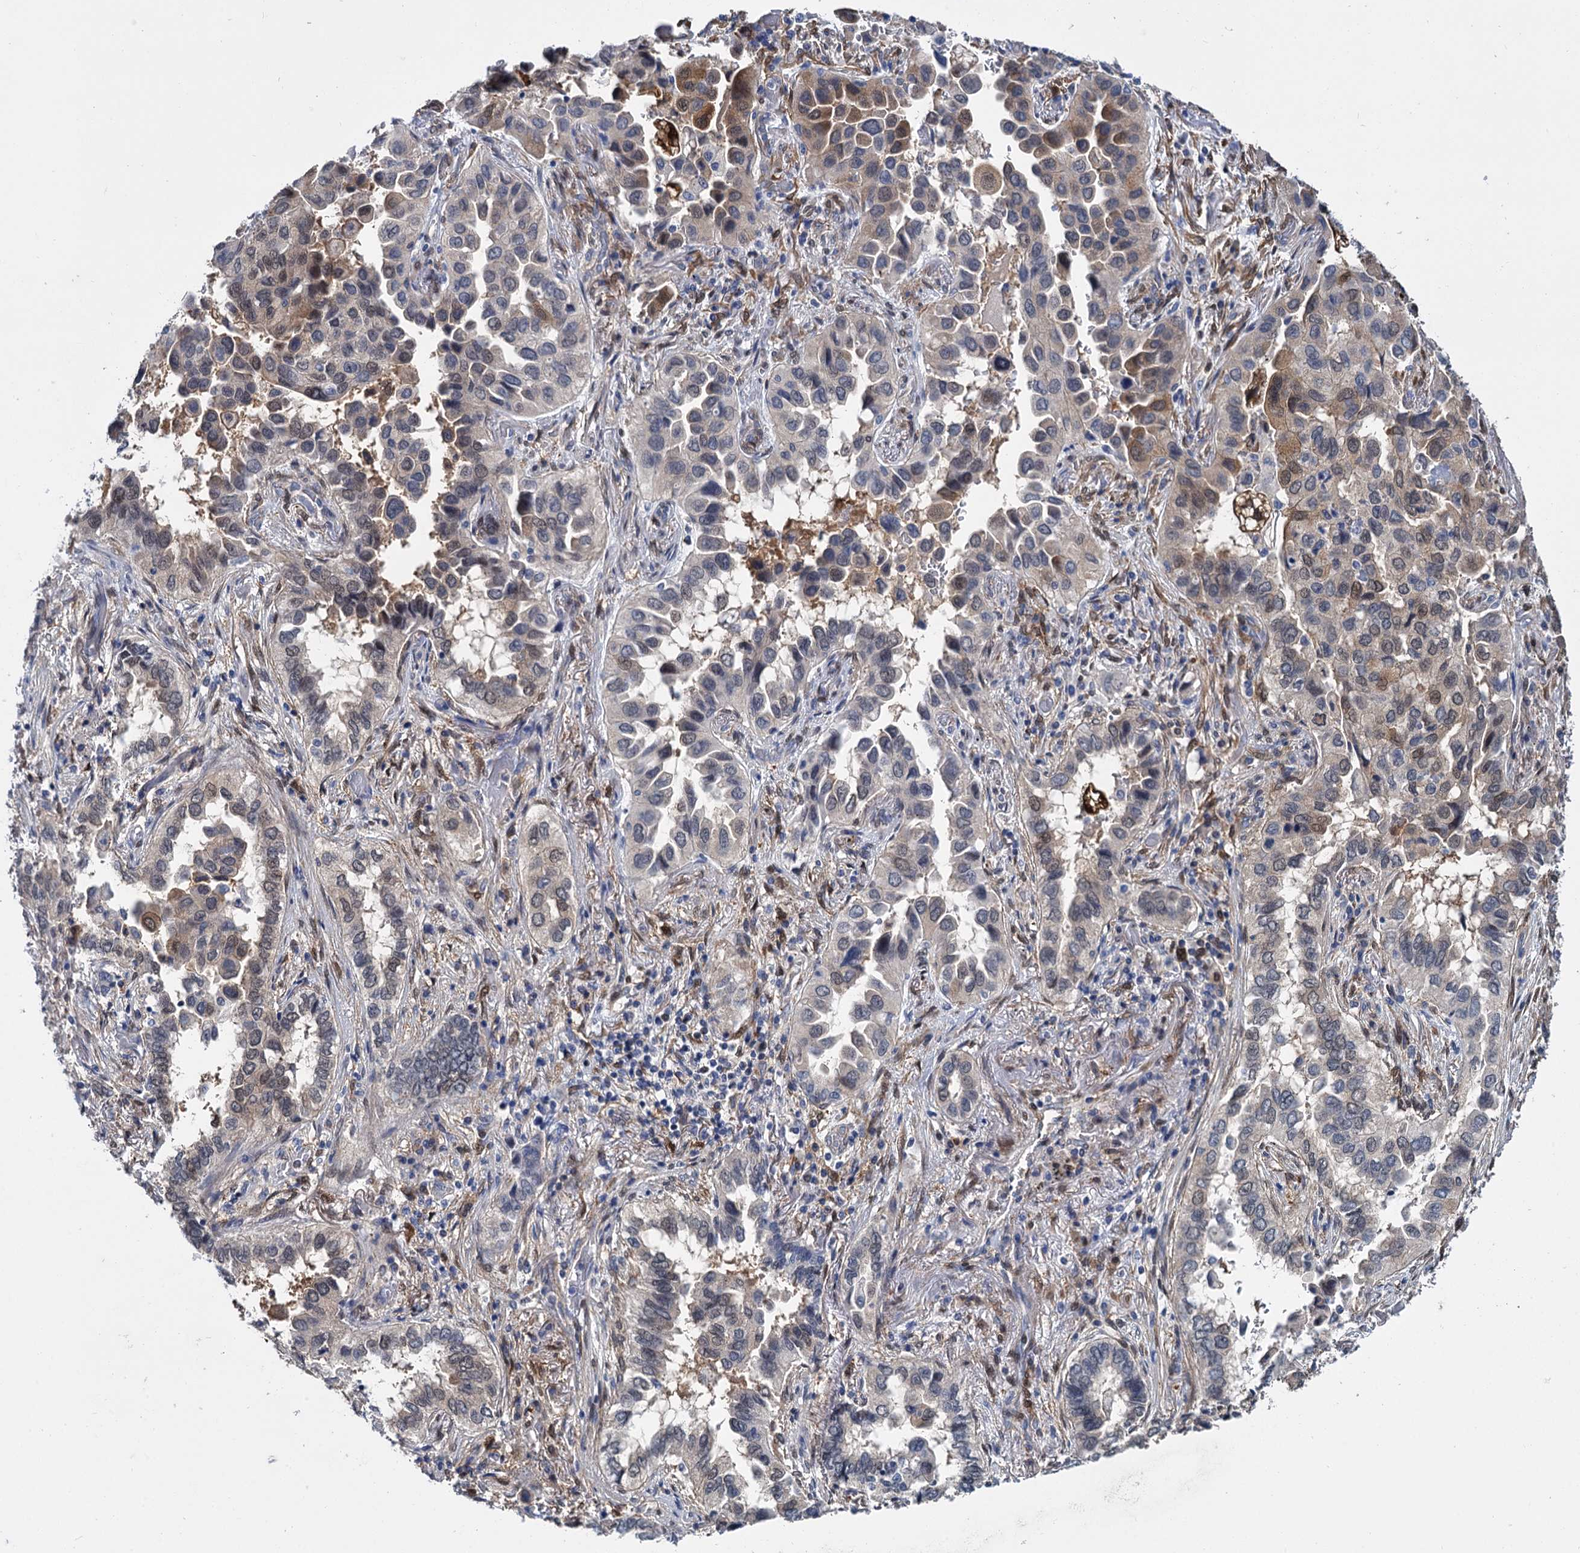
{"staining": {"intensity": "moderate", "quantity": "25%-75%", "location": "cytoplasmic/membranous"}, "tissue": "lung cancer", "cell_type": "Tumor cells", "image_type": "cancer", "snomed": [{"axis": "morphology", "description": "Adenocarcinoma, NOS"}, {"axis": "topography", "description": "Lung"}], "caption": "Protein expression analysis of adenocarcinoma (lung) exhibits moderate cytoplasmic/membranous staining in approximately 25%-75% of tumor cells.", "gene": "GSTM3", "patient": {"sex": "female", "age": 76}}